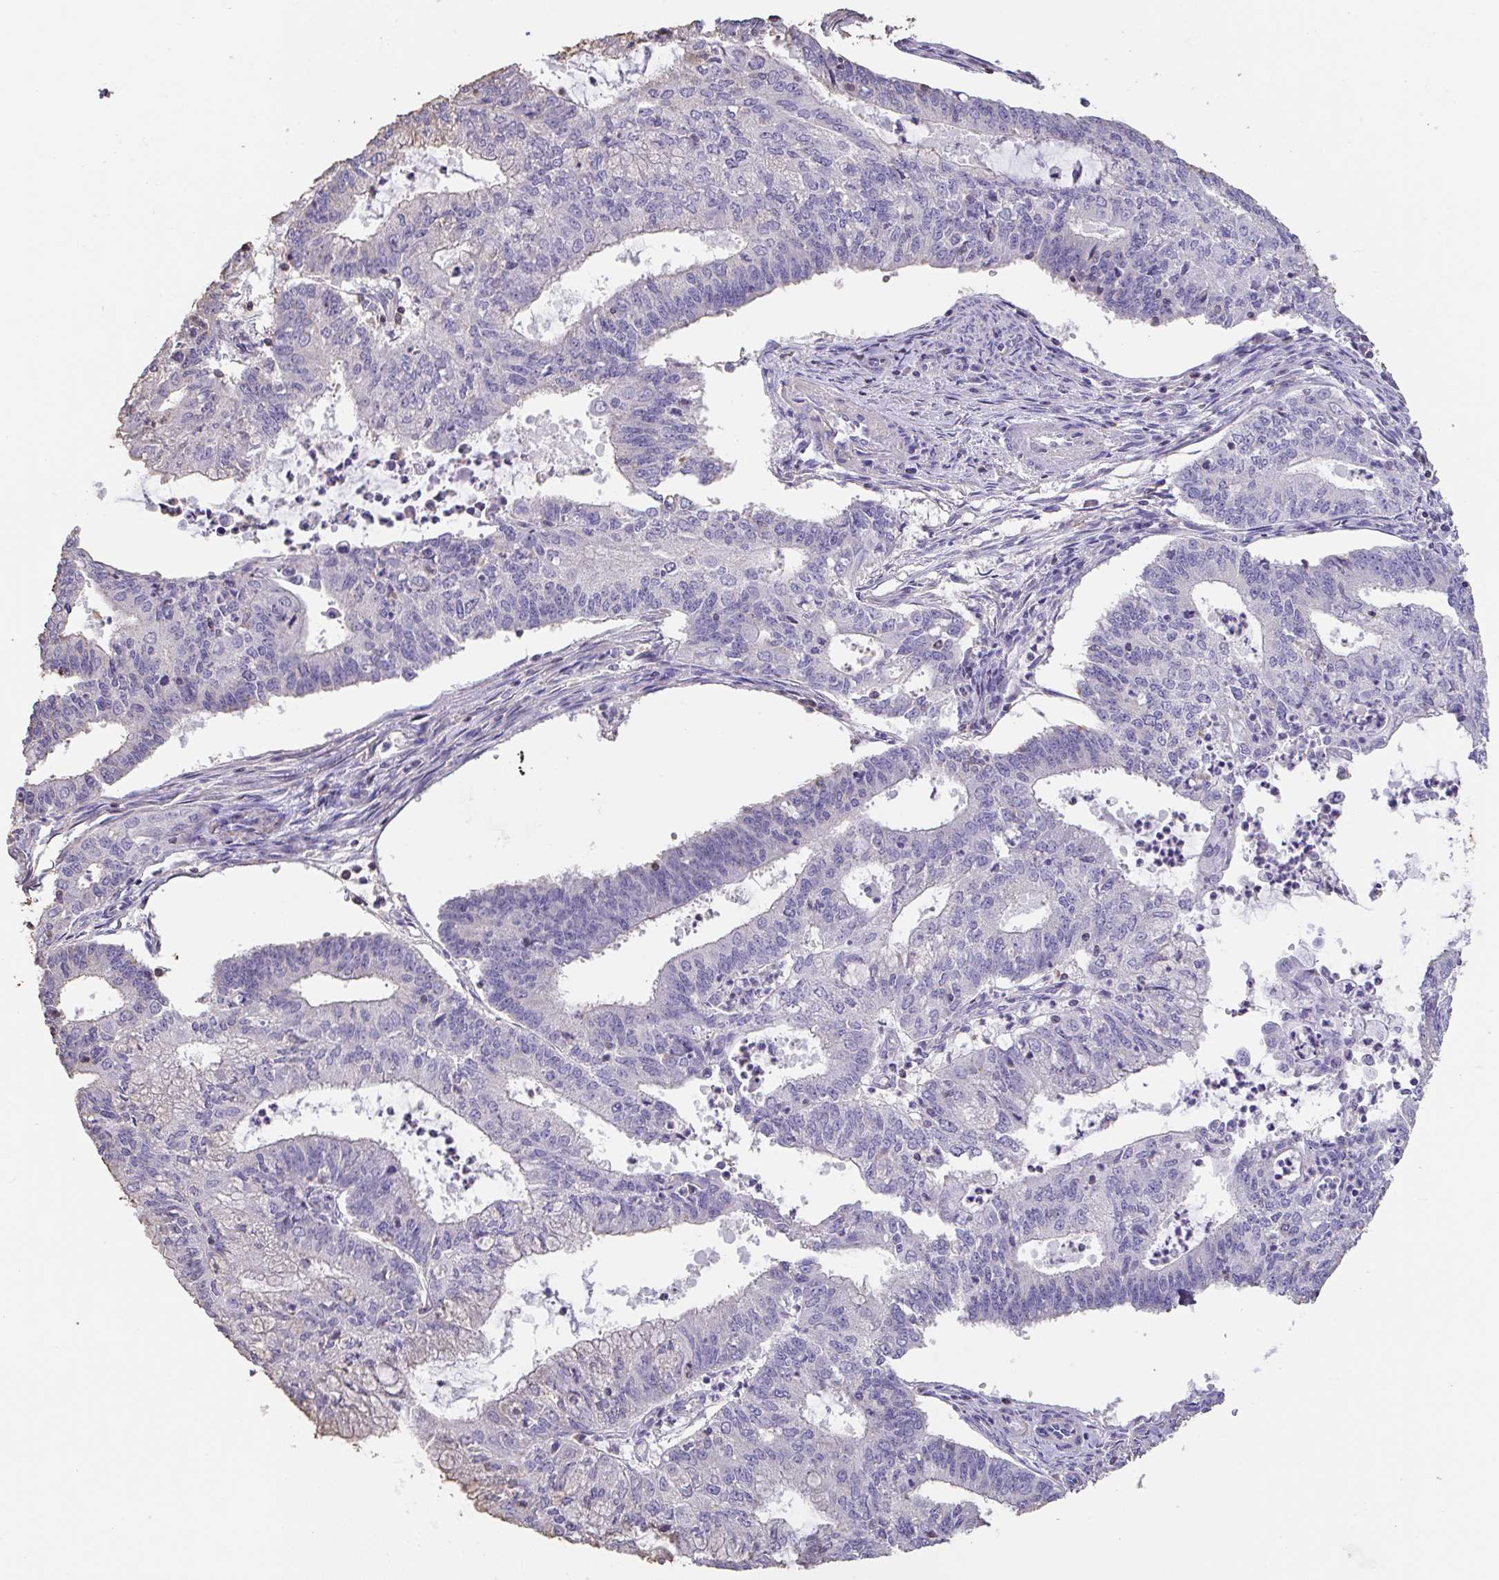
{"staining": {"intensity": "negative", "quantity": "none", "location": "none"}, "tissue": "endometrial cancer", "cell_type": "Tumor cells", "image_type": "cancer", "snomed": [{"axis": "morphology", "description": "Adenocarcinoma, NOS"}, {"axis": "topography", "description": "Endometrium"}], "caption": "DAB (3,3'-diaminobenzidine) immunohistochemical staining of adenocarcinoma (endometrial) reveals no significant staining in tumor cells. (IHC, brightfield microscopy, high magnification).", "gene": "IL23R", "patient": {"sex": "female", "age": 61}}